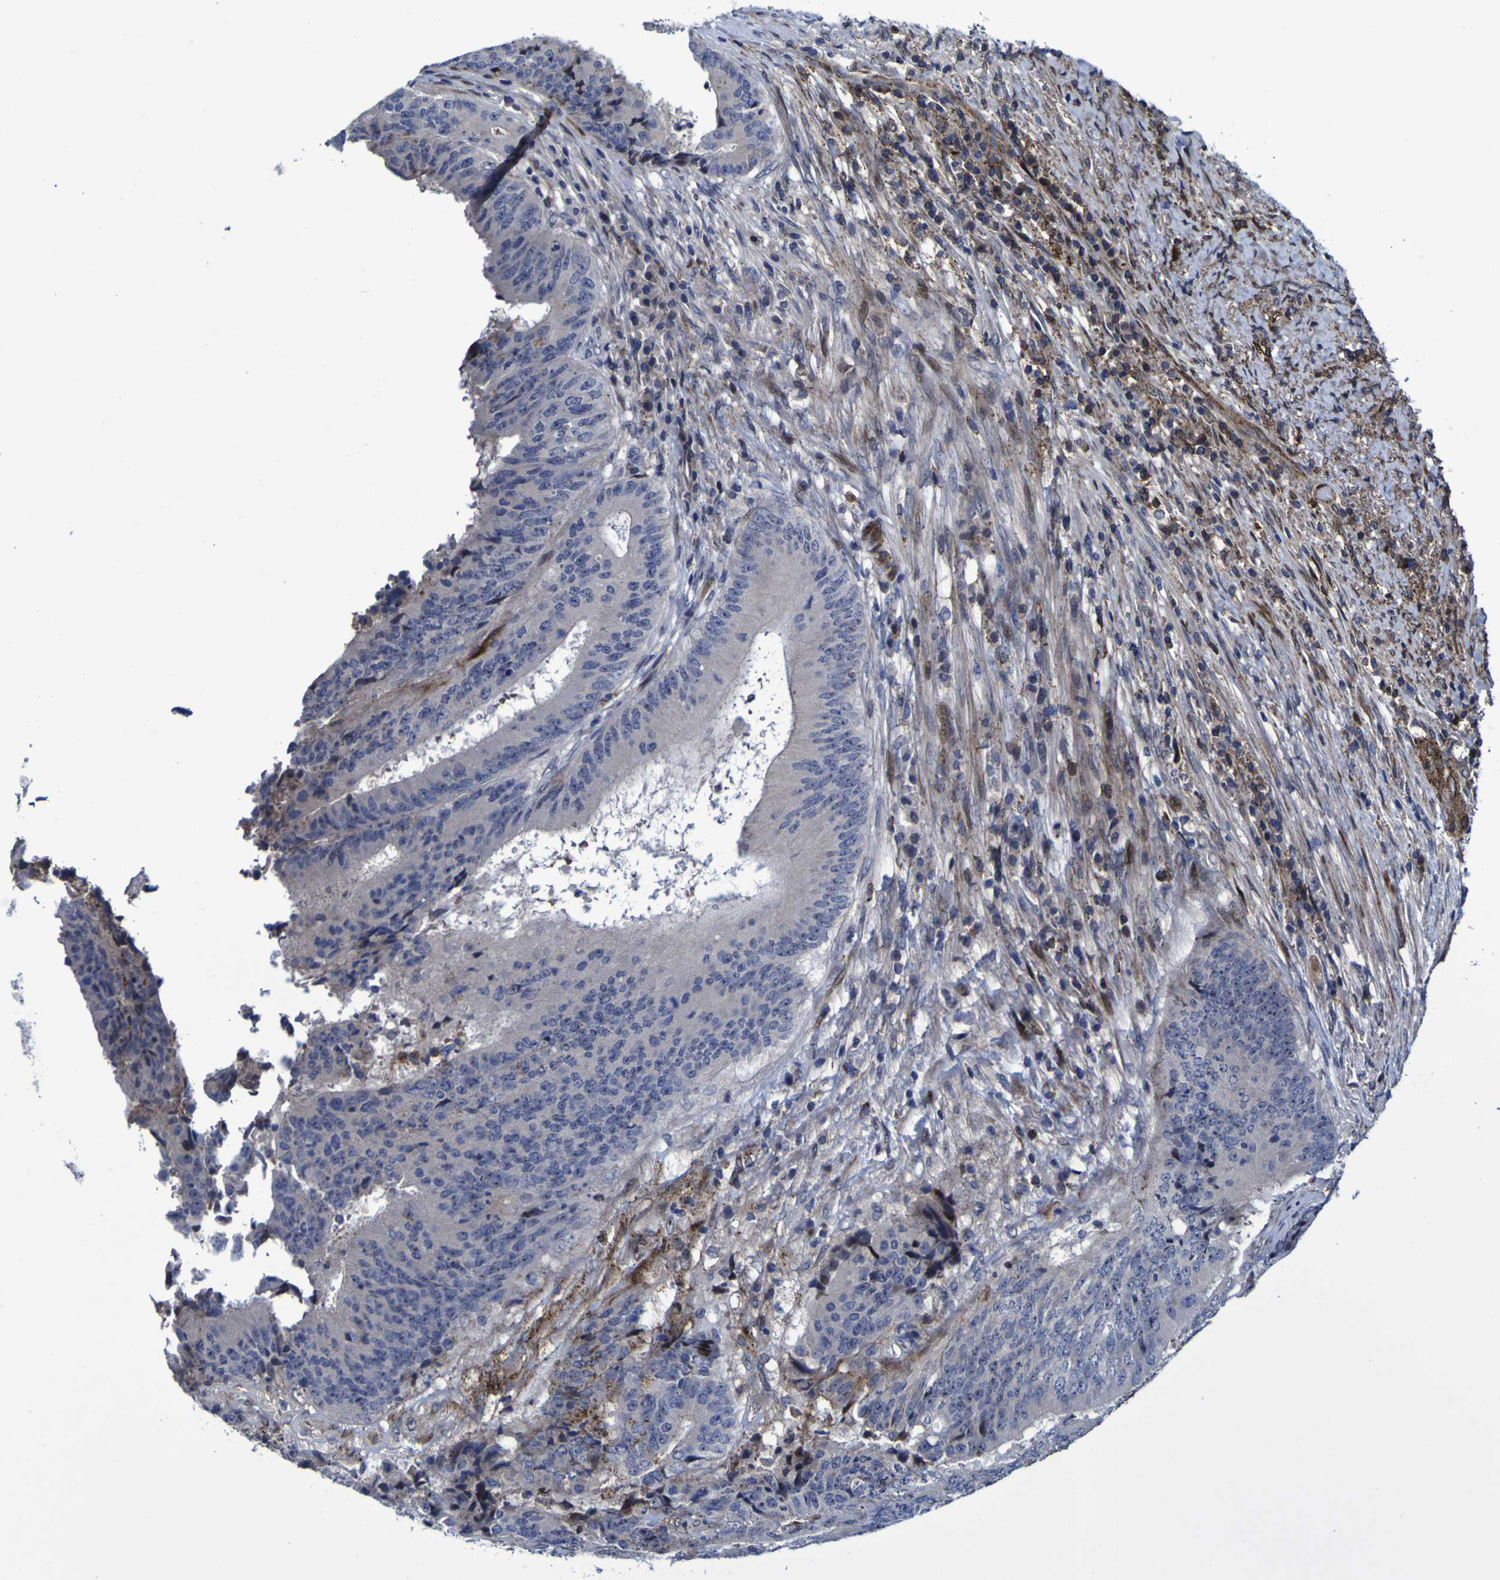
{"staining": {"intensity": "negative", "quantity": "none", "location": "none"}, "tissue": "colorectal cancer", "cell_type": "Tumor cells", "image_type": "cancer", "snomed": [{"axis": "morphology", "description": "Adenocarcinoma, NOS"}, {"axis": "topography", "description": "Rectum"}], "caption": "The micrograph reveals no staining of tumor cells in adenocarcinoma (colorectal). Brightfield microscopy of IHC stained with DAB (3,3'-diaminobenzidine) (brown) and hematoxylin (blue), captured at high magnification.", "gene": "MGLL", "patient": {"sex": "male", "age": 72}}